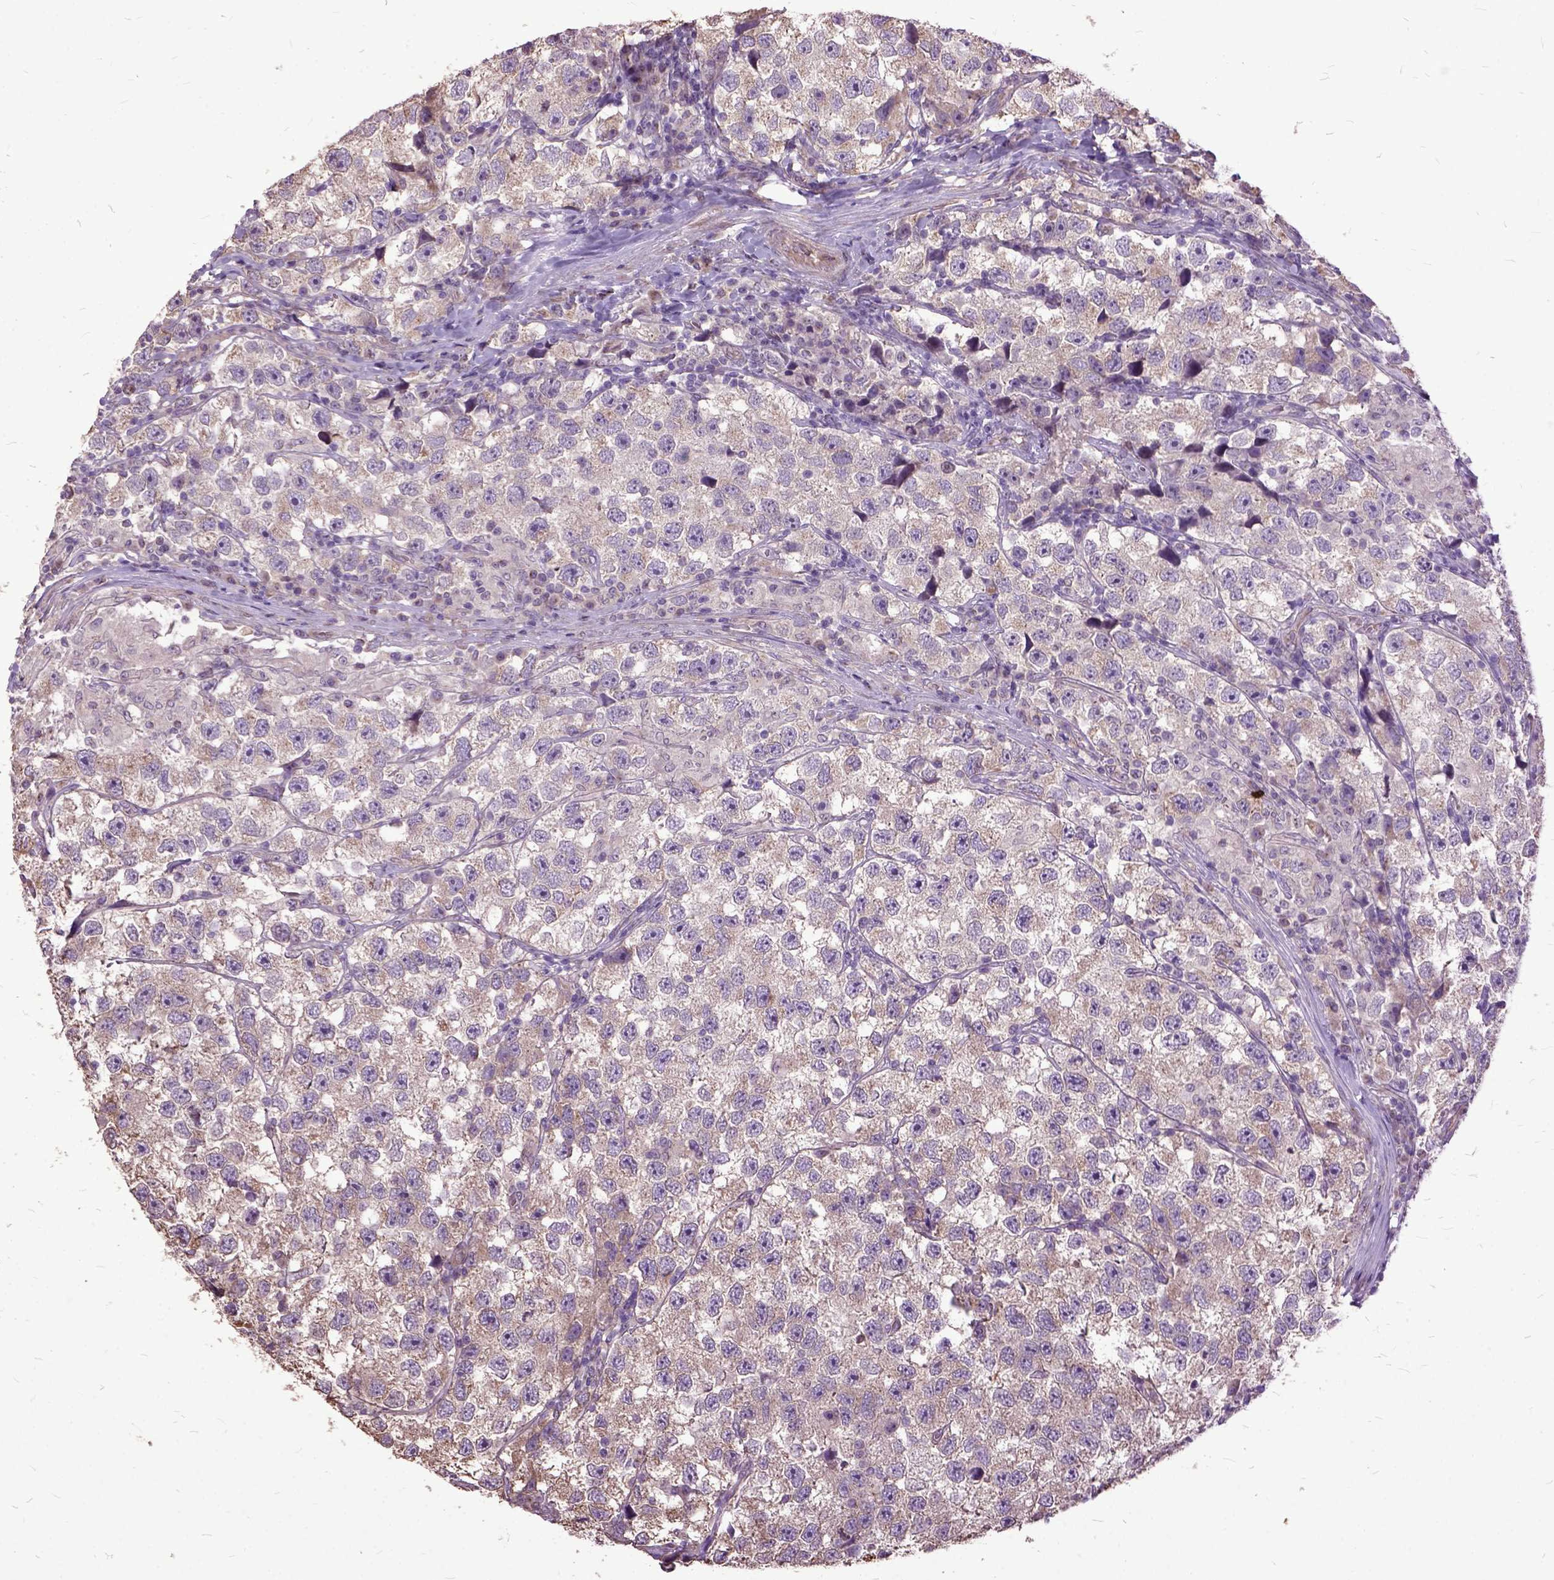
{"staining": {"intensity": "weak", "quantity": "25%-75%", "location": "cytoplasmic/membranous"}, "tissue": "testis cancer", "cell_type": "Tumor cells", "image_type": "cancer", "snomed": [{"axis": "morphology", "description": "Seminoma, NOS"}, {"axis": "topography", "description": "Testis"}], "caption": "An immunohistochemistry (IHC) micrograph of neoplastic tissue is shown. Protein staining in brown highlights weak cytoplasmic/membranous positivity in testis cancer (seminoma) within tumor cells.", "gene": "AREG", "patient": {"sex": "male", "age": 26}}